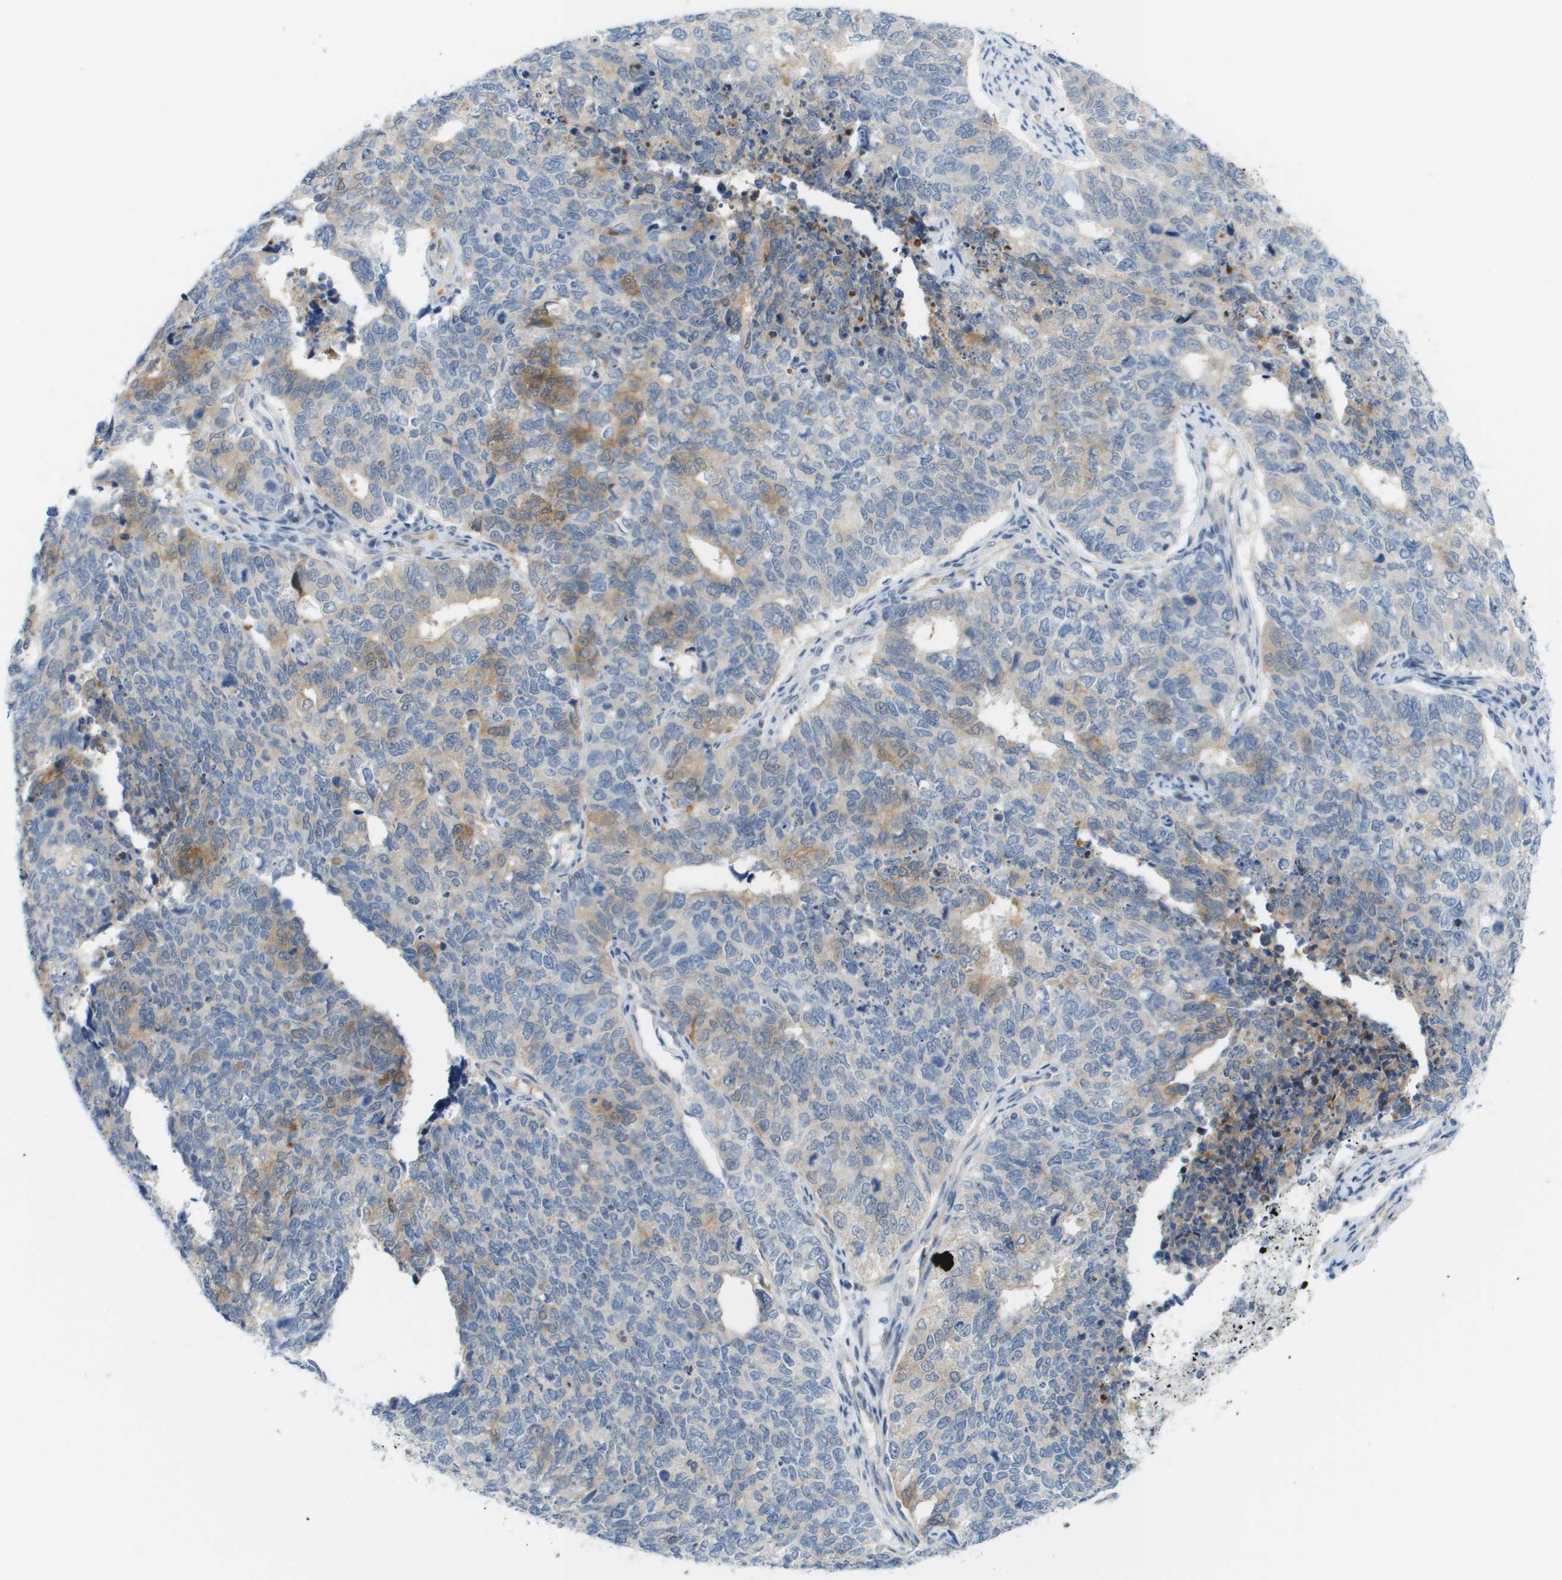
{"staining": {"intensity": "weak", "quantity": "<25%", "location": "cytoplasmic/membranous"}, "tissue": "cervical cancer", "cell_type": "Tumor cells", "image_type": "cancer", "snomed": [{"axis": "morphology", "description": "Squamous cell carcinoma, NOS"}, {"axis": "topography", "description": "Cervix"}], "caption": "DAB (3,3'-diaminobenzidine) immunohistochemical staining of cervical cancer (squamous cell carcinoma) demonstrates no significant positivity in tumor cells.", "gene": "CUL9", "patient": {"sex": "female", "age": 63}}